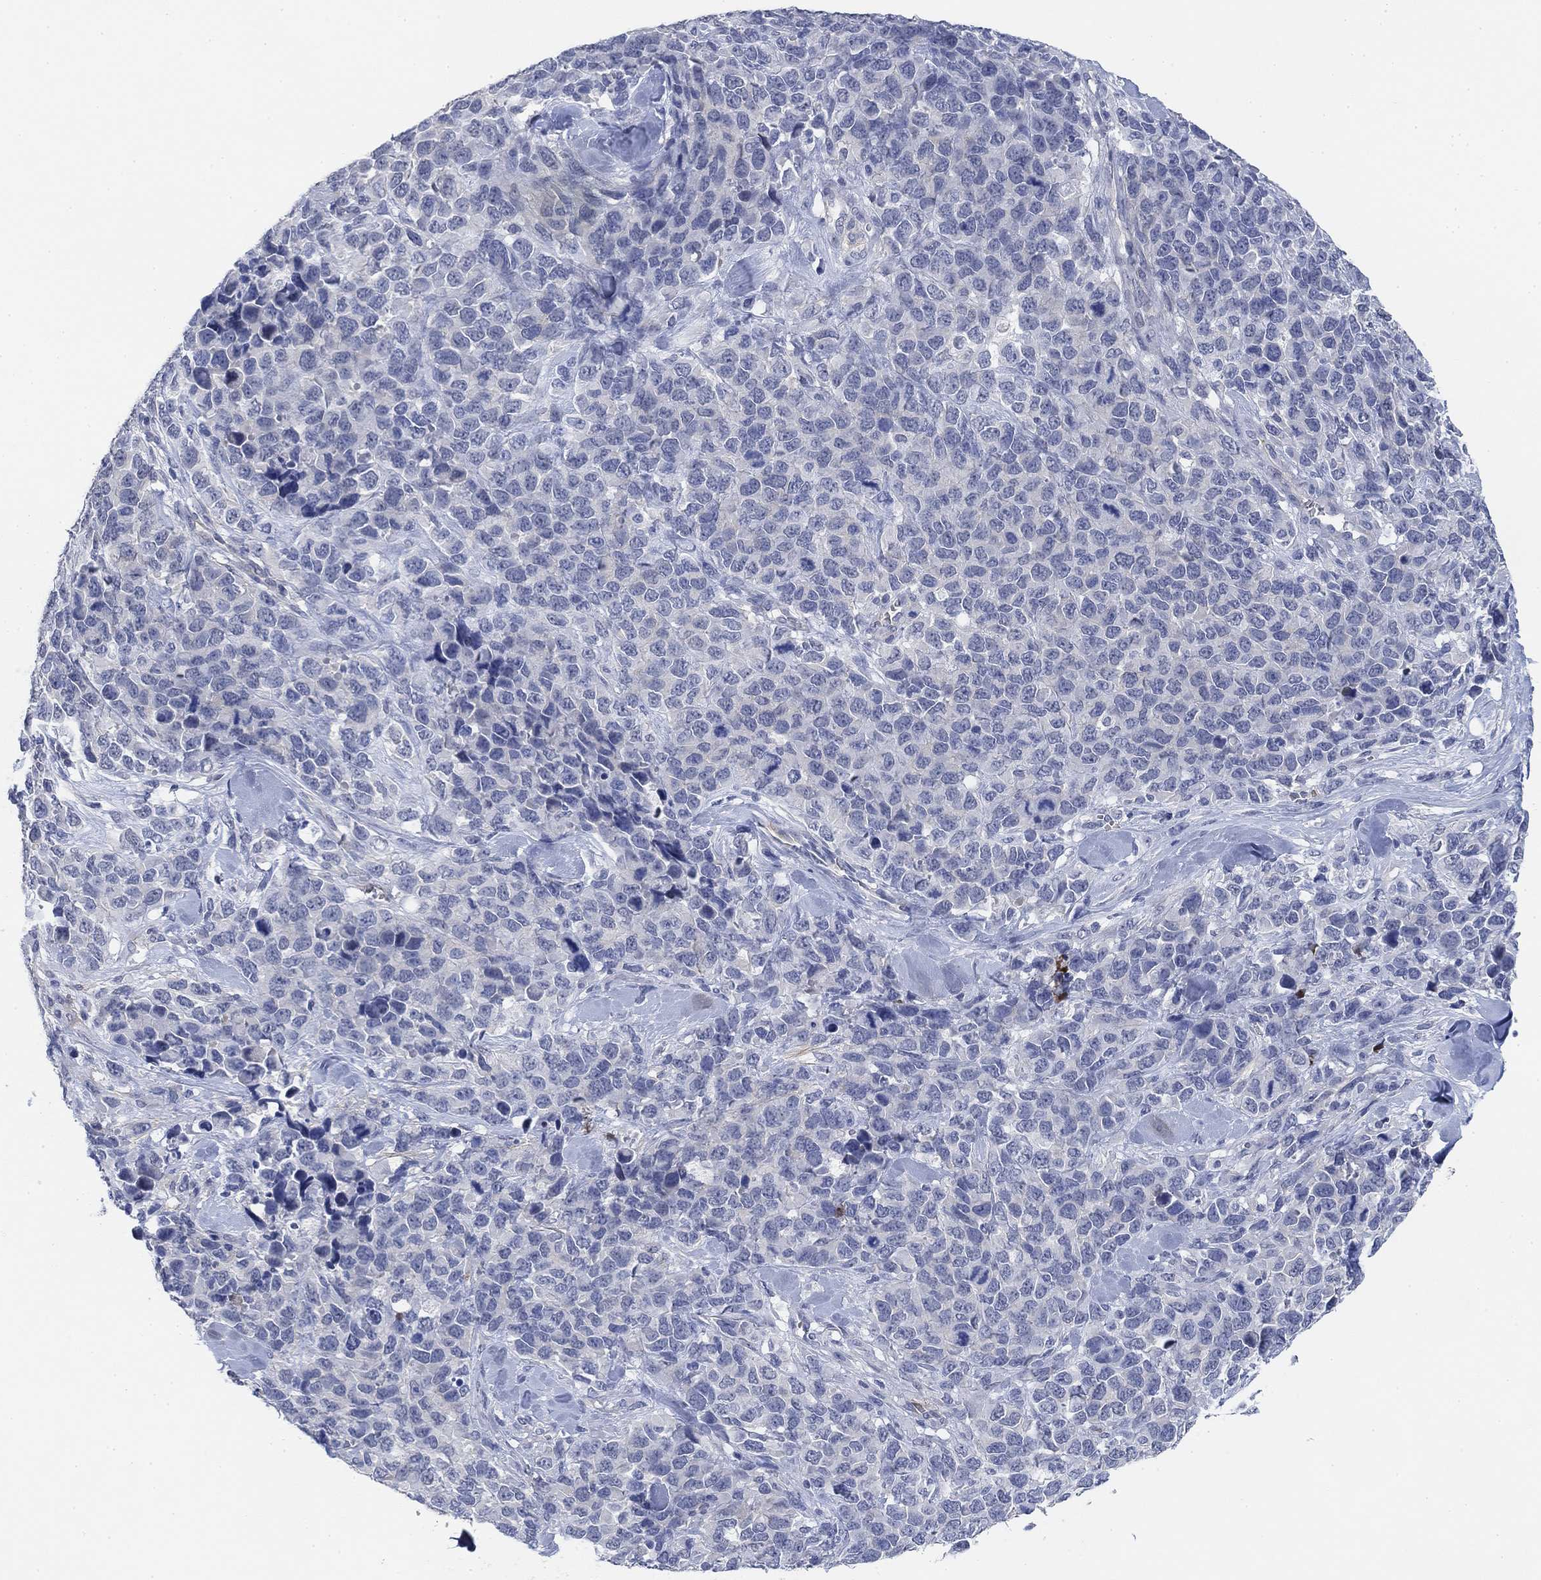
{"staining": {"intensity": "negative", "quantity": "none", "location": "none"}, "tissue": "melanoma", "cell_type": "Tumor cells", "image_type": "cancer", "snomed": [{"axis": "morphology", "description": "Malignant melanoma, Metastatic site"}, {"axis": "topography", "description": "Skin"}], "caption": "IHC of melanoma displays no expression in tumor cells.", "gene": "PAX6", "patient": {"sex": "male", "age": 84}}